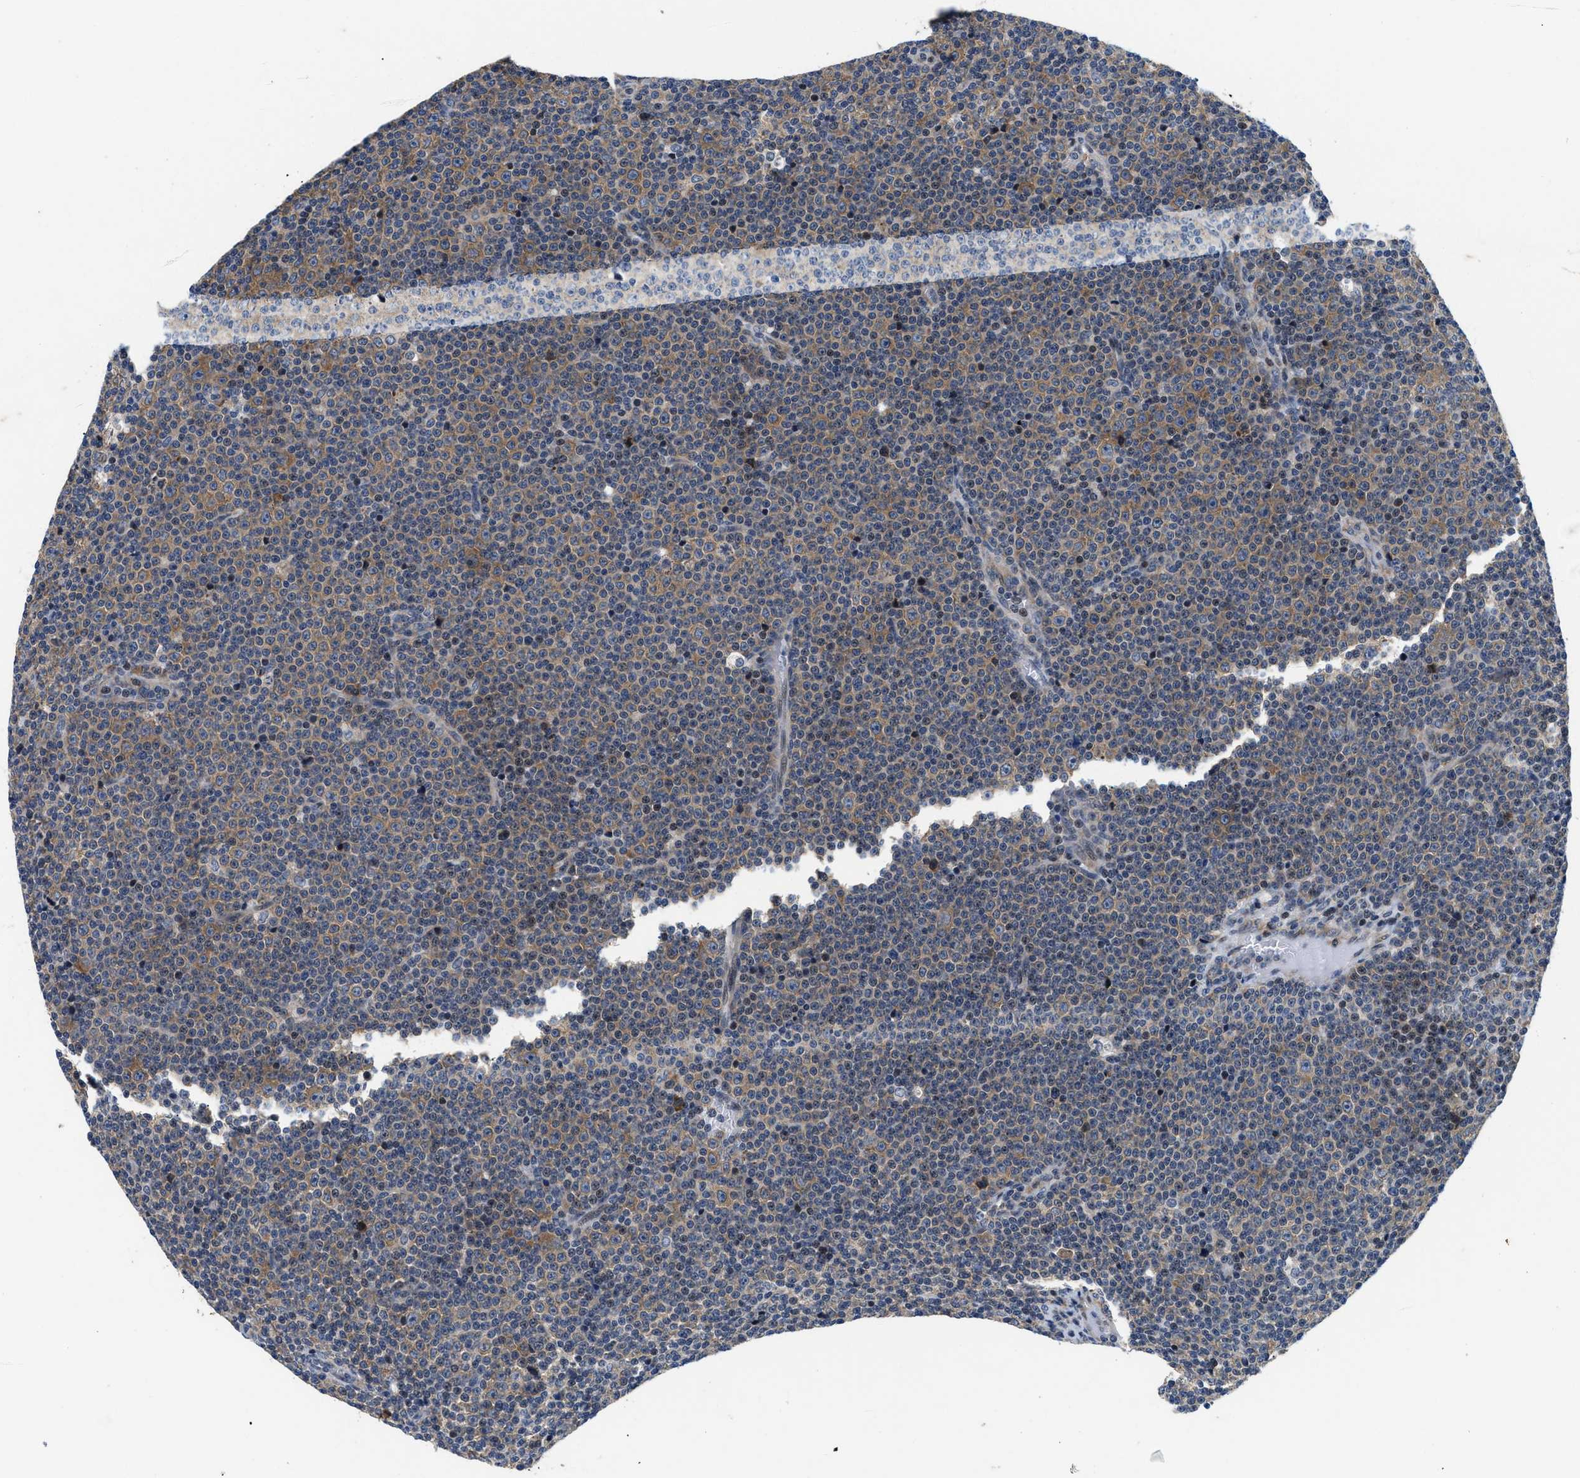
{"staining": {"intensity": "moderate", "quantity": "25%-75%", "location": "cytoplasmic/membranous"}, "tissue": "lymphoma", "cell_type": "Tumor cells", "image_type": "cancer", "snomed": [{"axis": "morphology", "description": "Malignant lymphoma, non-Hodgkin's type, Low grade"}, {"axis": "topography", "description": "Lymph node"}], "caption": "Moderate cytoplasmic/membranous protein expression is present in approximately 25%-75% of tumor cells in malignant lymphoma, non-Hodgkin's type (low-grade).", "gene": "IKBKE", "patient": {"sex": "female", "age": 67}}